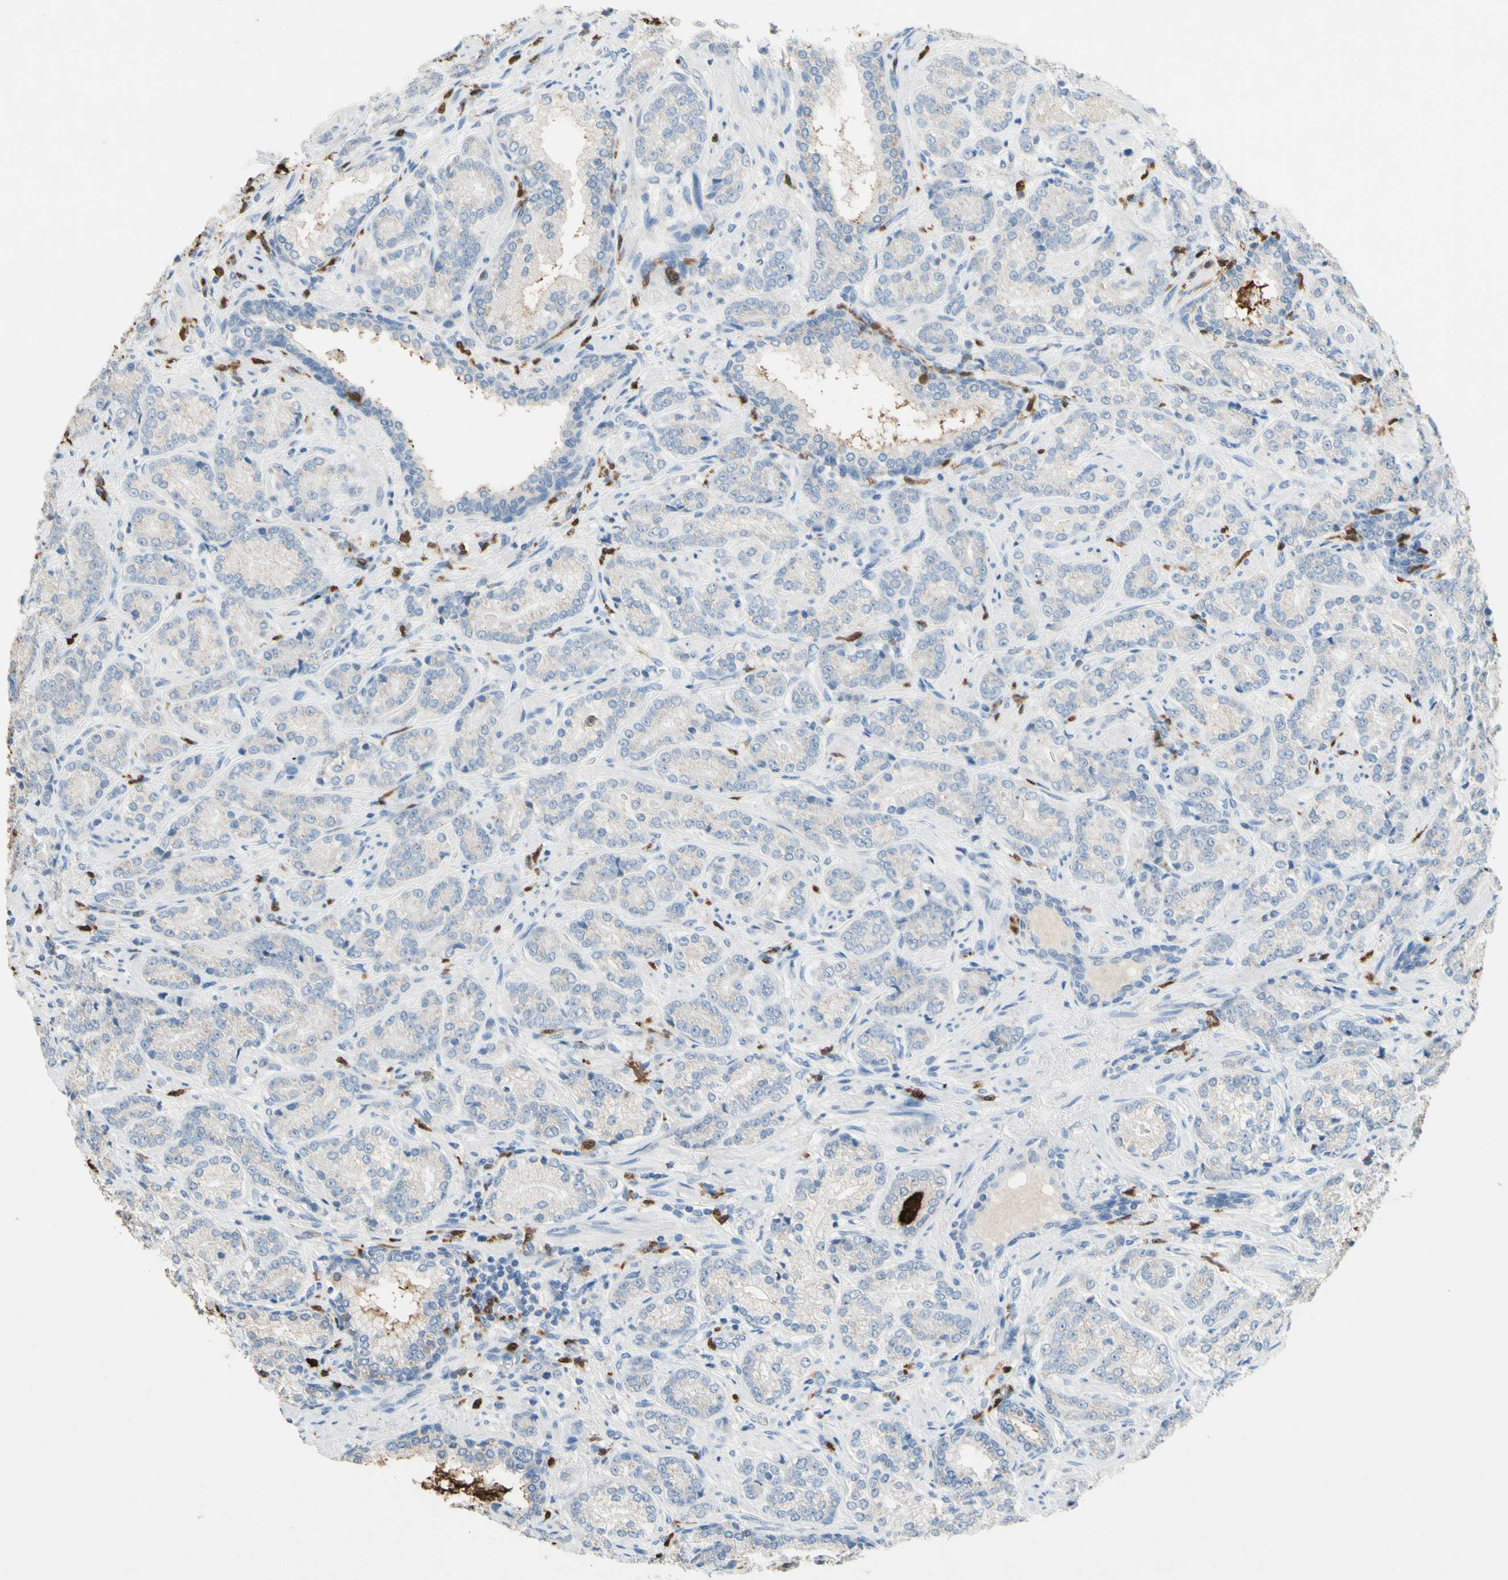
{"staining": {"intensity": "negative", "quantity": "none", "location": "none"}, "tissue": "prostate cancer", "cell_type": "Tumor cells", "image_type": "cancer", "snomed": [{"axis": "morphology", "description": "Adenocarcinoma, High grade"}, {"axis": "topography", "description": "Prostate"}], "caption": "Histopathology image shows no protein staining in tumor cells of prostate cancer tissue.", "gene": "NFKBIZ", "patient": {"sex": "male", "age": 61}}